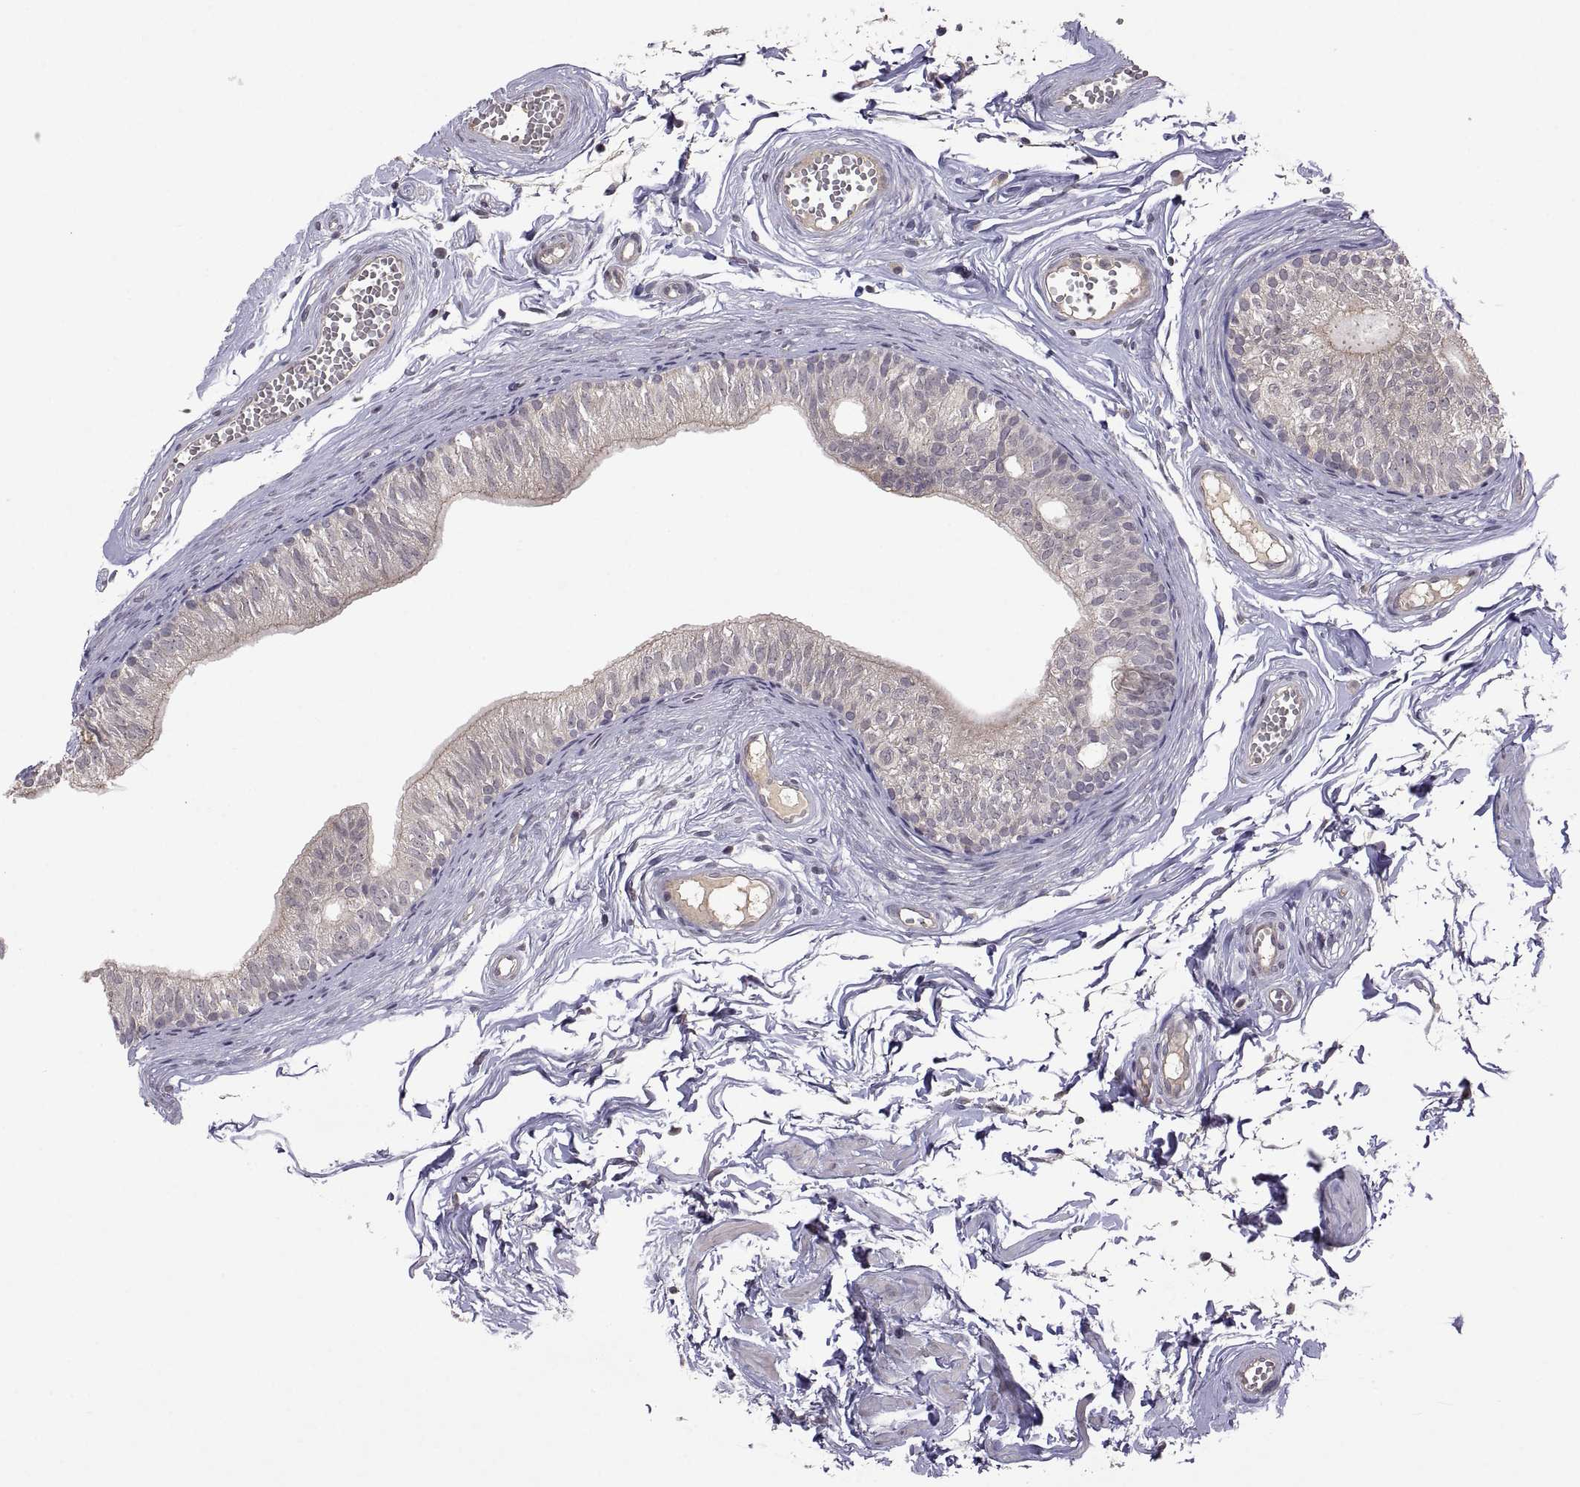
{"staining": {"intensity": "weak", "quantity": "25%-75%", "location": "cytoplasmic/membranous"}, "tissue": "epididymis", "cell_type": "Glandular cells", "image_type": "normal", "snomed": [{"axis": "morphology", "description": "Normal tissue, NOS"}, {"axis": "topography", "description": "Epididymis"}], "caption": "DAB (3,3'-diaminobenzidine) immunohistochemical staining of benign epididymis shows weak cytoplasmic/membranous protein staining in approximately 25%-75% of glandular cells.", "gene": "LAMA1", "patient": {"sex": "male", "age": 22}}